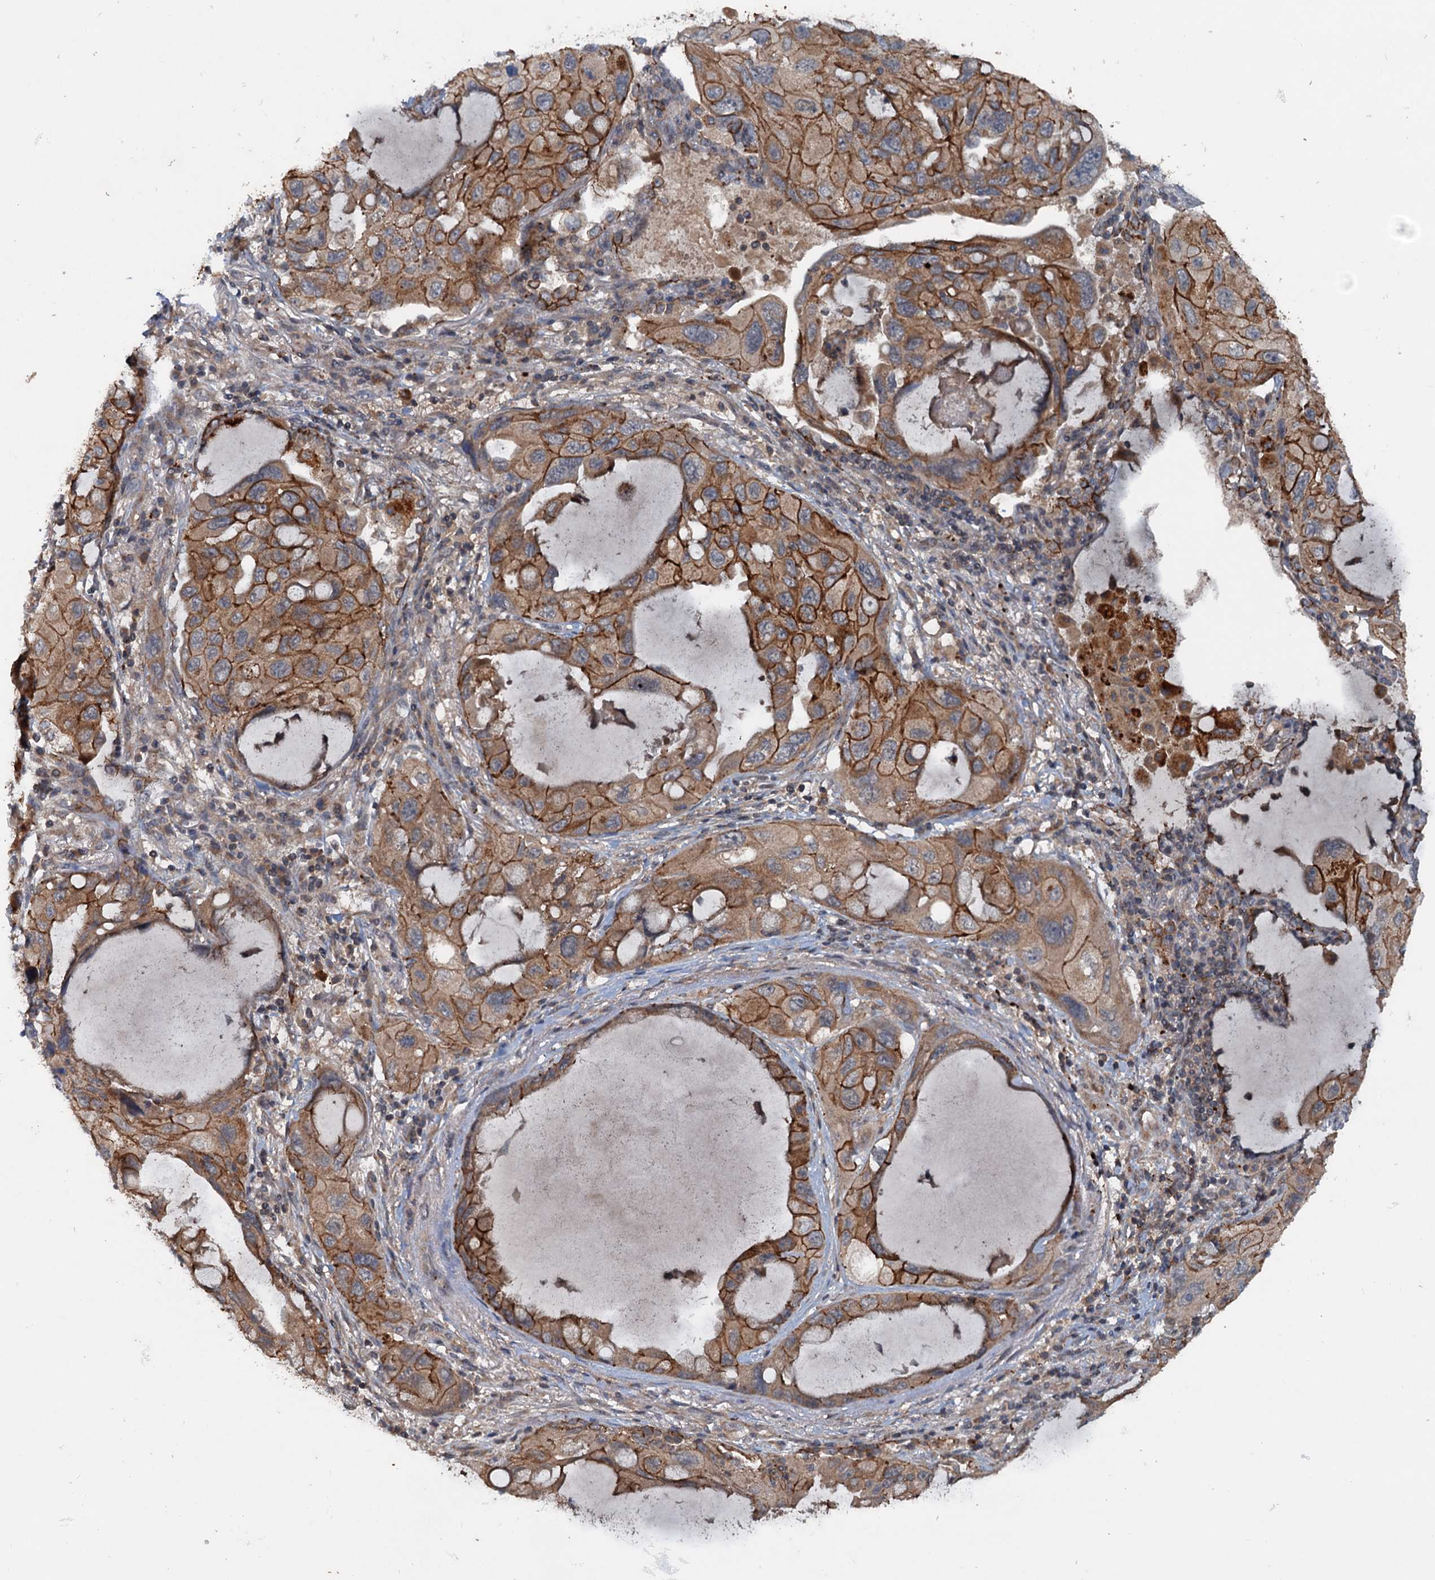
{"staining": {"intensity": "strong", "quantity": ">75%", "location": "cytoplasmic/membranous"}, "tissue": "lung cancer", "cell_type": "Tumor cells", "image_type": "cancer", "snomed": [{"axis": "morphology", "description": "Squamous cell carcinoma, NOS"}, {"axis": "topography", "description": "Lung"}], "caption": "Lung squamous cell carcinoma stained for a protein (brown) demonstrates strong cytoplasmic/membranous positive expression in about >75% of tumor cells.", "gene": "N4BP2L2", "patient": {"sex": "female", "age": 73}}